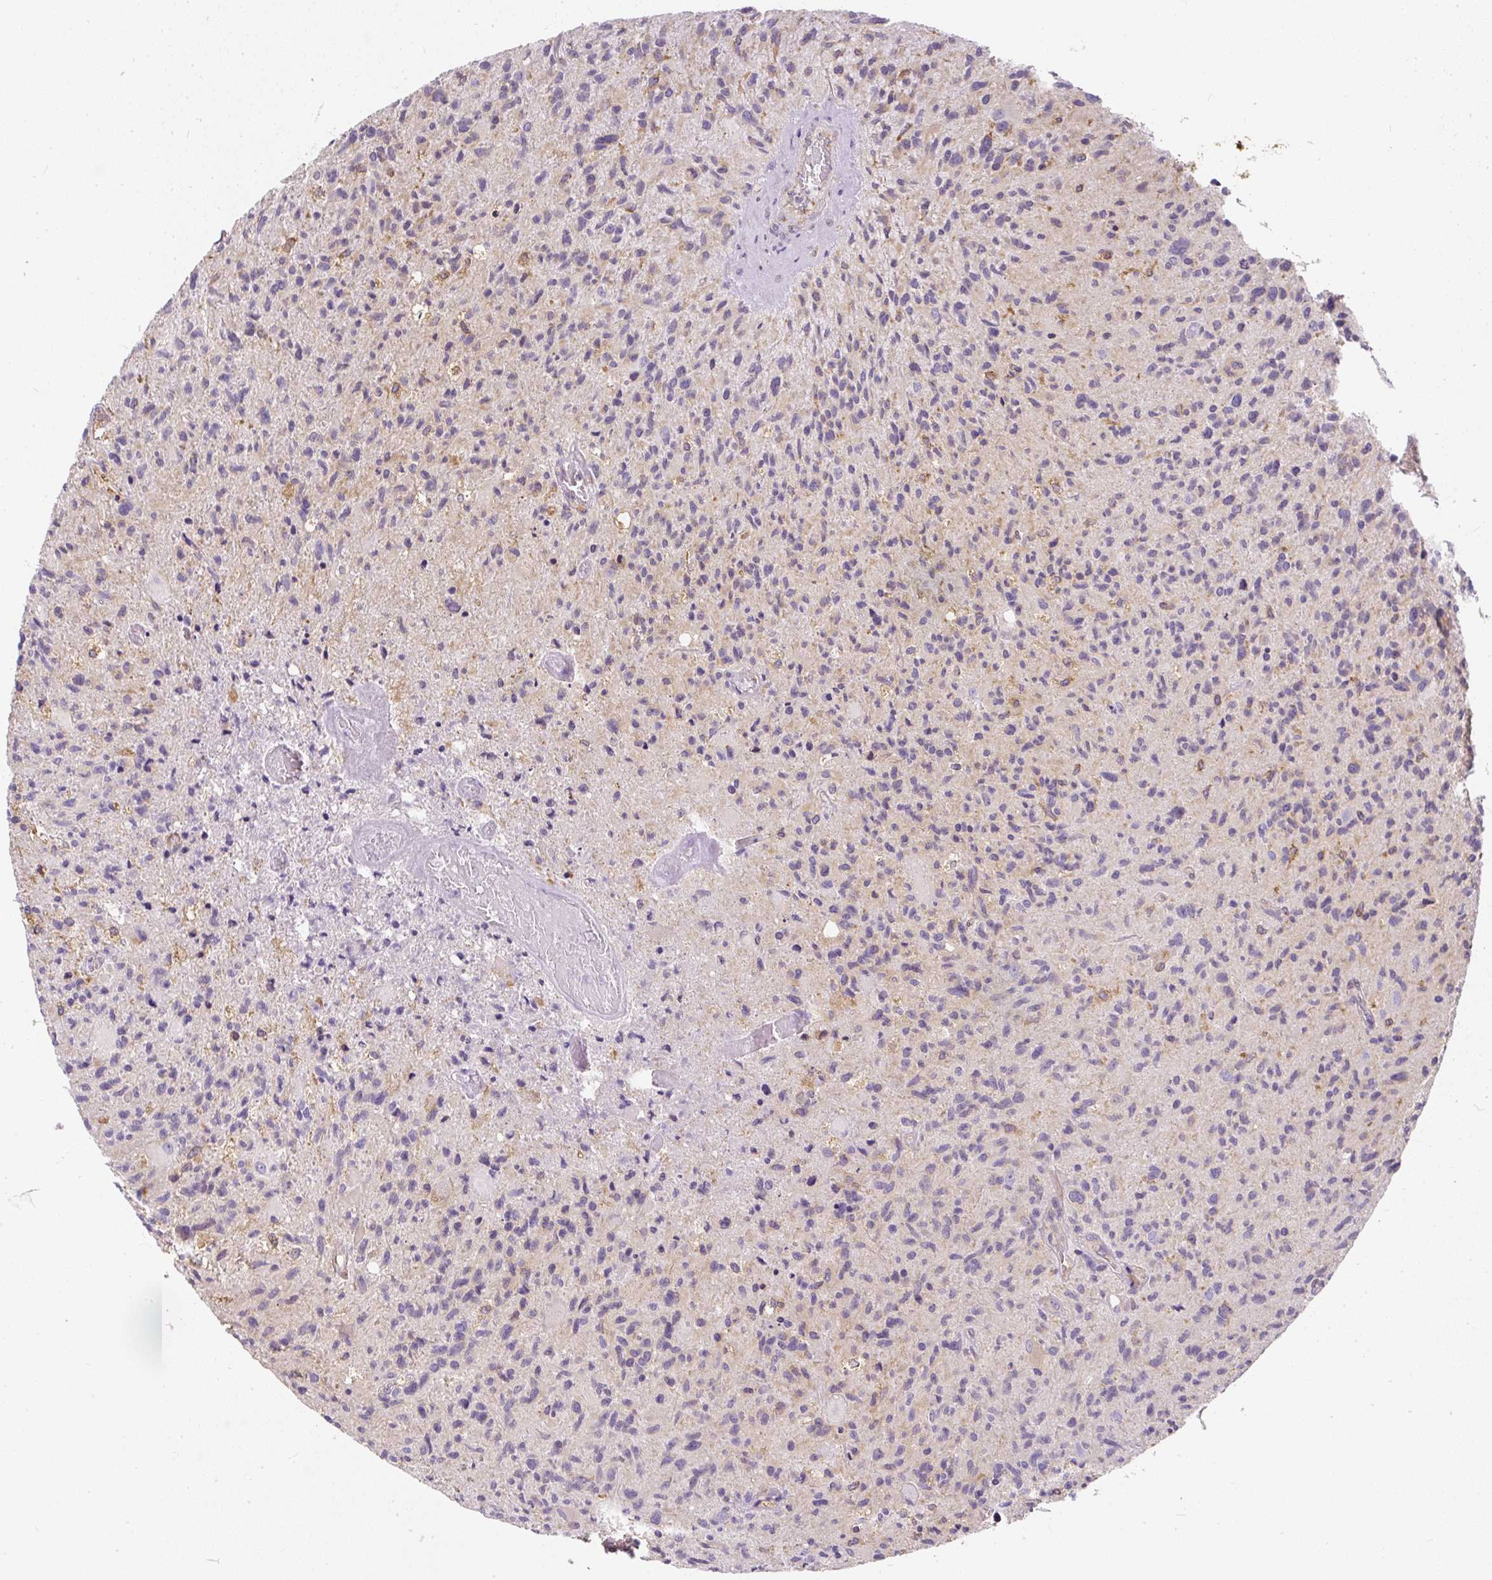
{"staining": {"intensity": "negative", "quantity": "none", "location": "none"}, "tissue": "glioma", "cell_type": "Tumor cells", "image_type": "cancer", "snomed": [{"axis": "morphology", "description": "Glioma, malignant, High grade"}, {"axis": "topography", "description": "Brain"}], "caption": "Micrograph shows no significant protein positivity in tumor cells of glioma. (IHC, brightfield microscopy, high magnification).", "gene": "CYP20A1", "patient": {"sex": "female", "age": 70}}